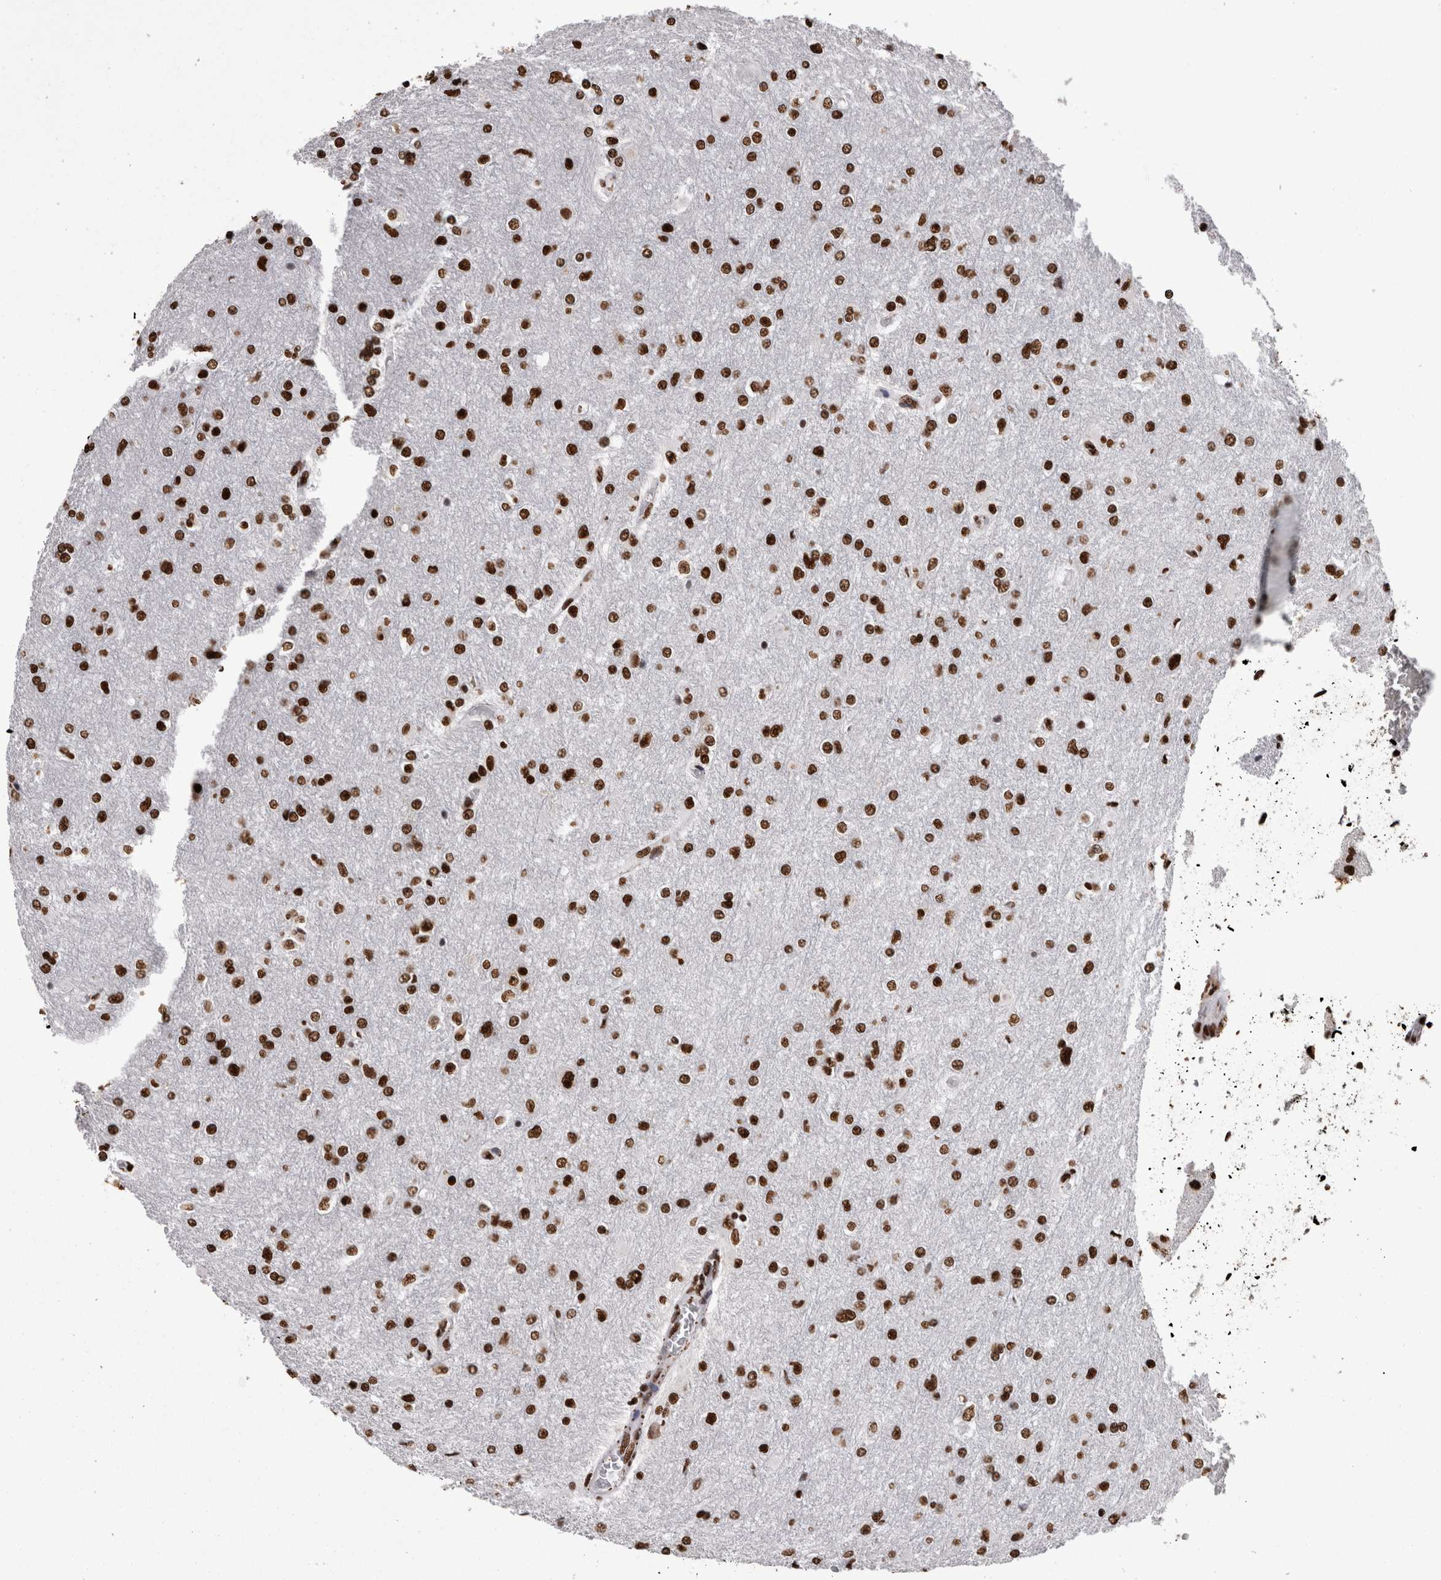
{"staining": {"intensity": "strong", "quantity": ">75%", "location": "nuclear"}, "tissue": "glioma", "cell_type": "Tumor cells", "image_type": "cancer", "snomed": [{"axis": "morphology", "description": "Glioma, malignant, High grade"}, {"axis": "topography", "description": "Cerebral cortex"}], "caption": "The histopathology image exhibits staining of glioma, revealing strong nuclear protein expression (brown color) within tumor cells. (DAB (3,3'-diaminobenzidine) IHC, brown staining for protein, blue staining for nuclei).", "gene": "HNRNPM", "patient": {"sex": "female", "age": 36}}